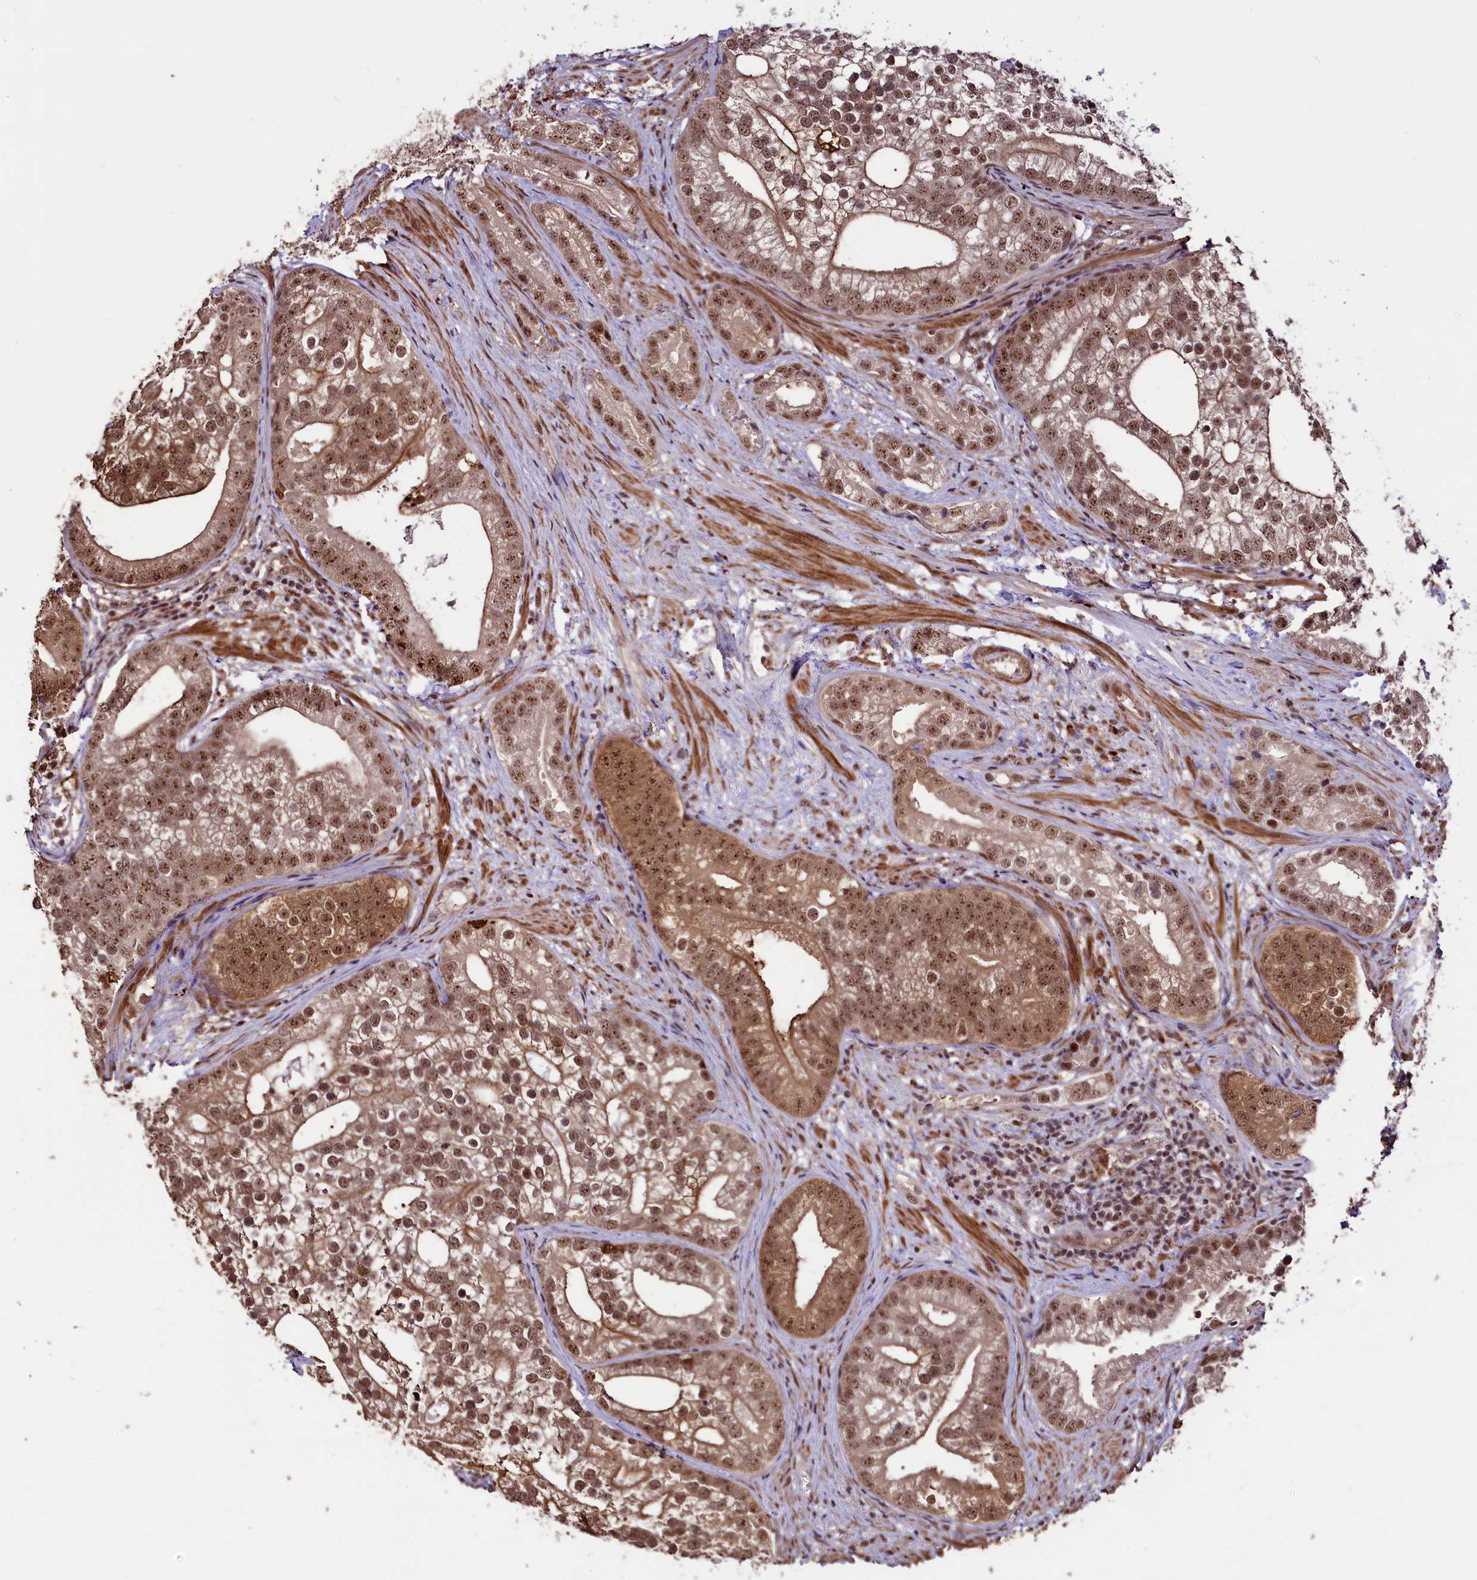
{"staining": {"intensity": "moderate", "quantity": ">75%", "location": "cytoplasmic/membranous,nuclear"}, "tissue": "prostate cancer", "cell_type": "Tumor cells", "image_type": "cancer", "snomed": [{"axis": "morphology", "description": "Adenocarcinoma, High grade"}, {"axis": "topography", "description": "Prostate"}], "caption": "A brown stain labels moderate cytoplasmic/membranous and nuclear positivity of a protein in adenocarcinoma (high-grade) (prostate) tumor cells.", "gene": "SFSWAP", "patient": {"sex": "male", "age": 75}}